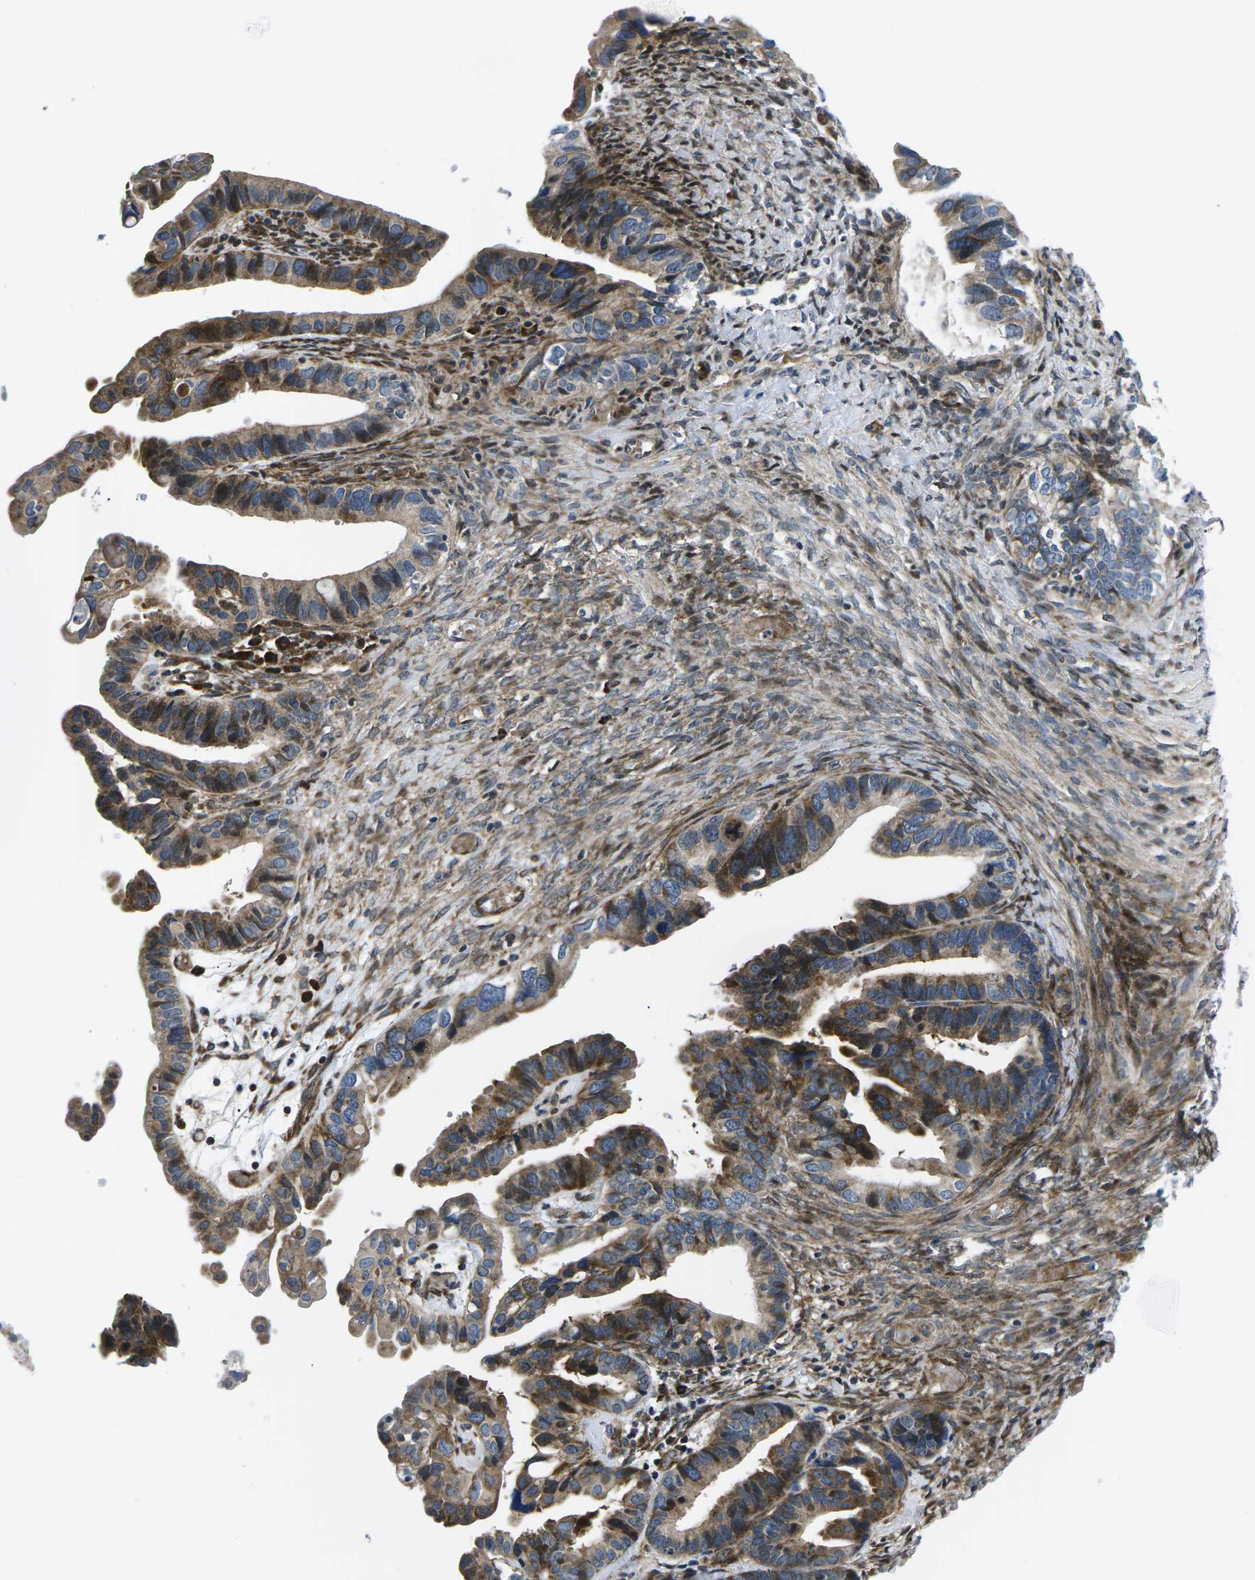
{"staining": {"intensity": "moderate", "quantity": ">75%", "location": "cytoplasmic/membranous"}, "tissue": "ovarian cancer", "cell_type": "Tumor cells", "image_type": "cancer", "snomed": [{"axis": "morphology", "description": "Cystadenocarcinoma, serous, NOS"}, {"axis": "topography", "description": "Ovary"}], "caption": "This is a photomicrograph of immunohistochemistry staining of ovarian cancer, which shows moderate positivity in the cytoplasmic/membranous of tumor cells.", "gene": "EIF4E", "patient": {"sex": "female", "age": 56}}